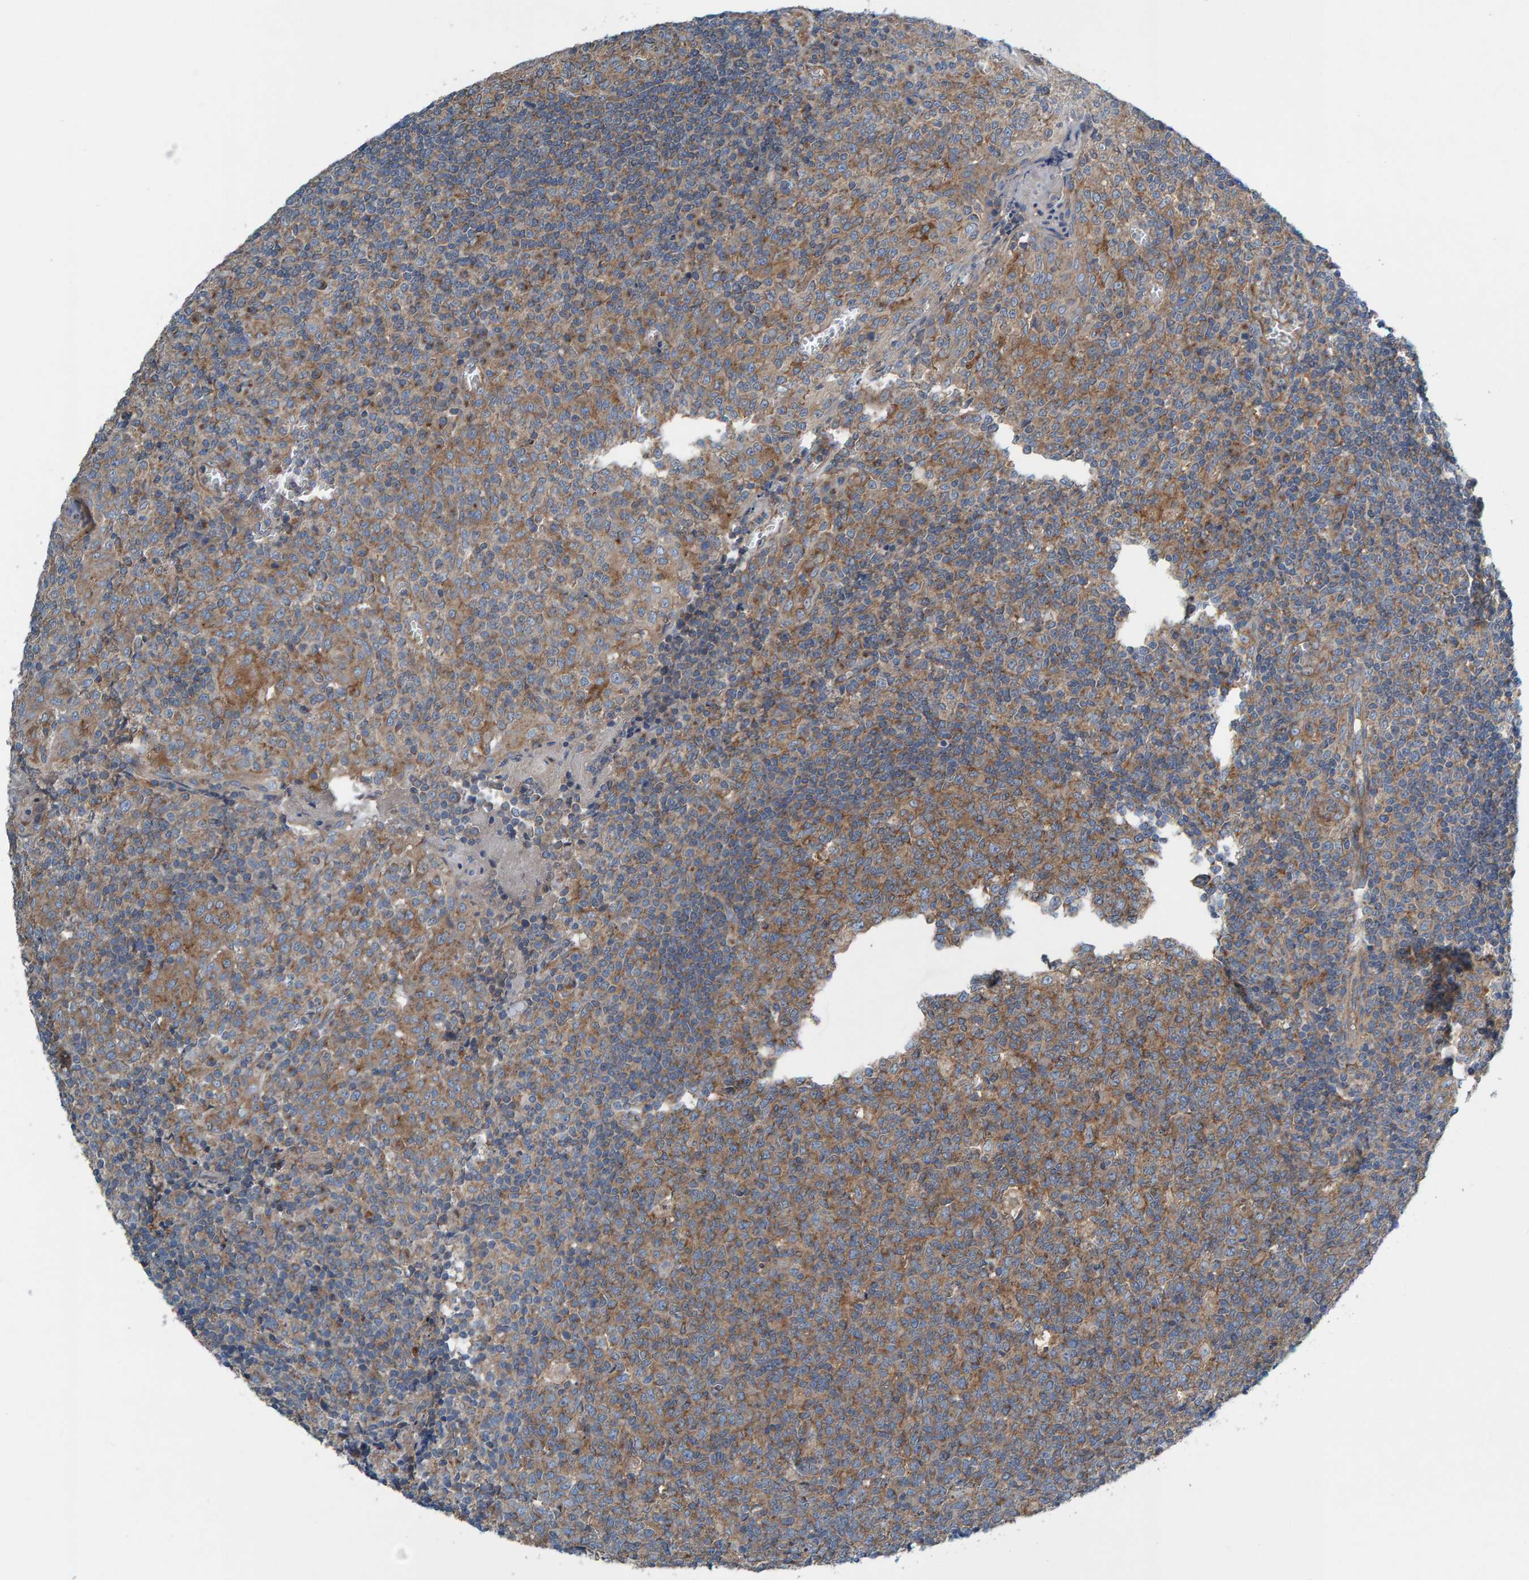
{"staining": {"intensity": "moderate", "quantity": ">75%", "location": "cytoplasmic/membranous"}, "tissue": "tonsil", "cell_type": "Germinal center cells", "image_type": "normal", "snomed": [{"axis": "morphology", "description": "Normal tissue, NOS"}, {"axis": "topography", "description": "Tonsil"}], "caption": "The image reveals staining of benign tonsil, revealing moderate cytoplasmic/membranous protein positivity (brown color) within germinal center cells.", "gene": "MKLN1", "patient": {"sex": "female", "age": 19}}